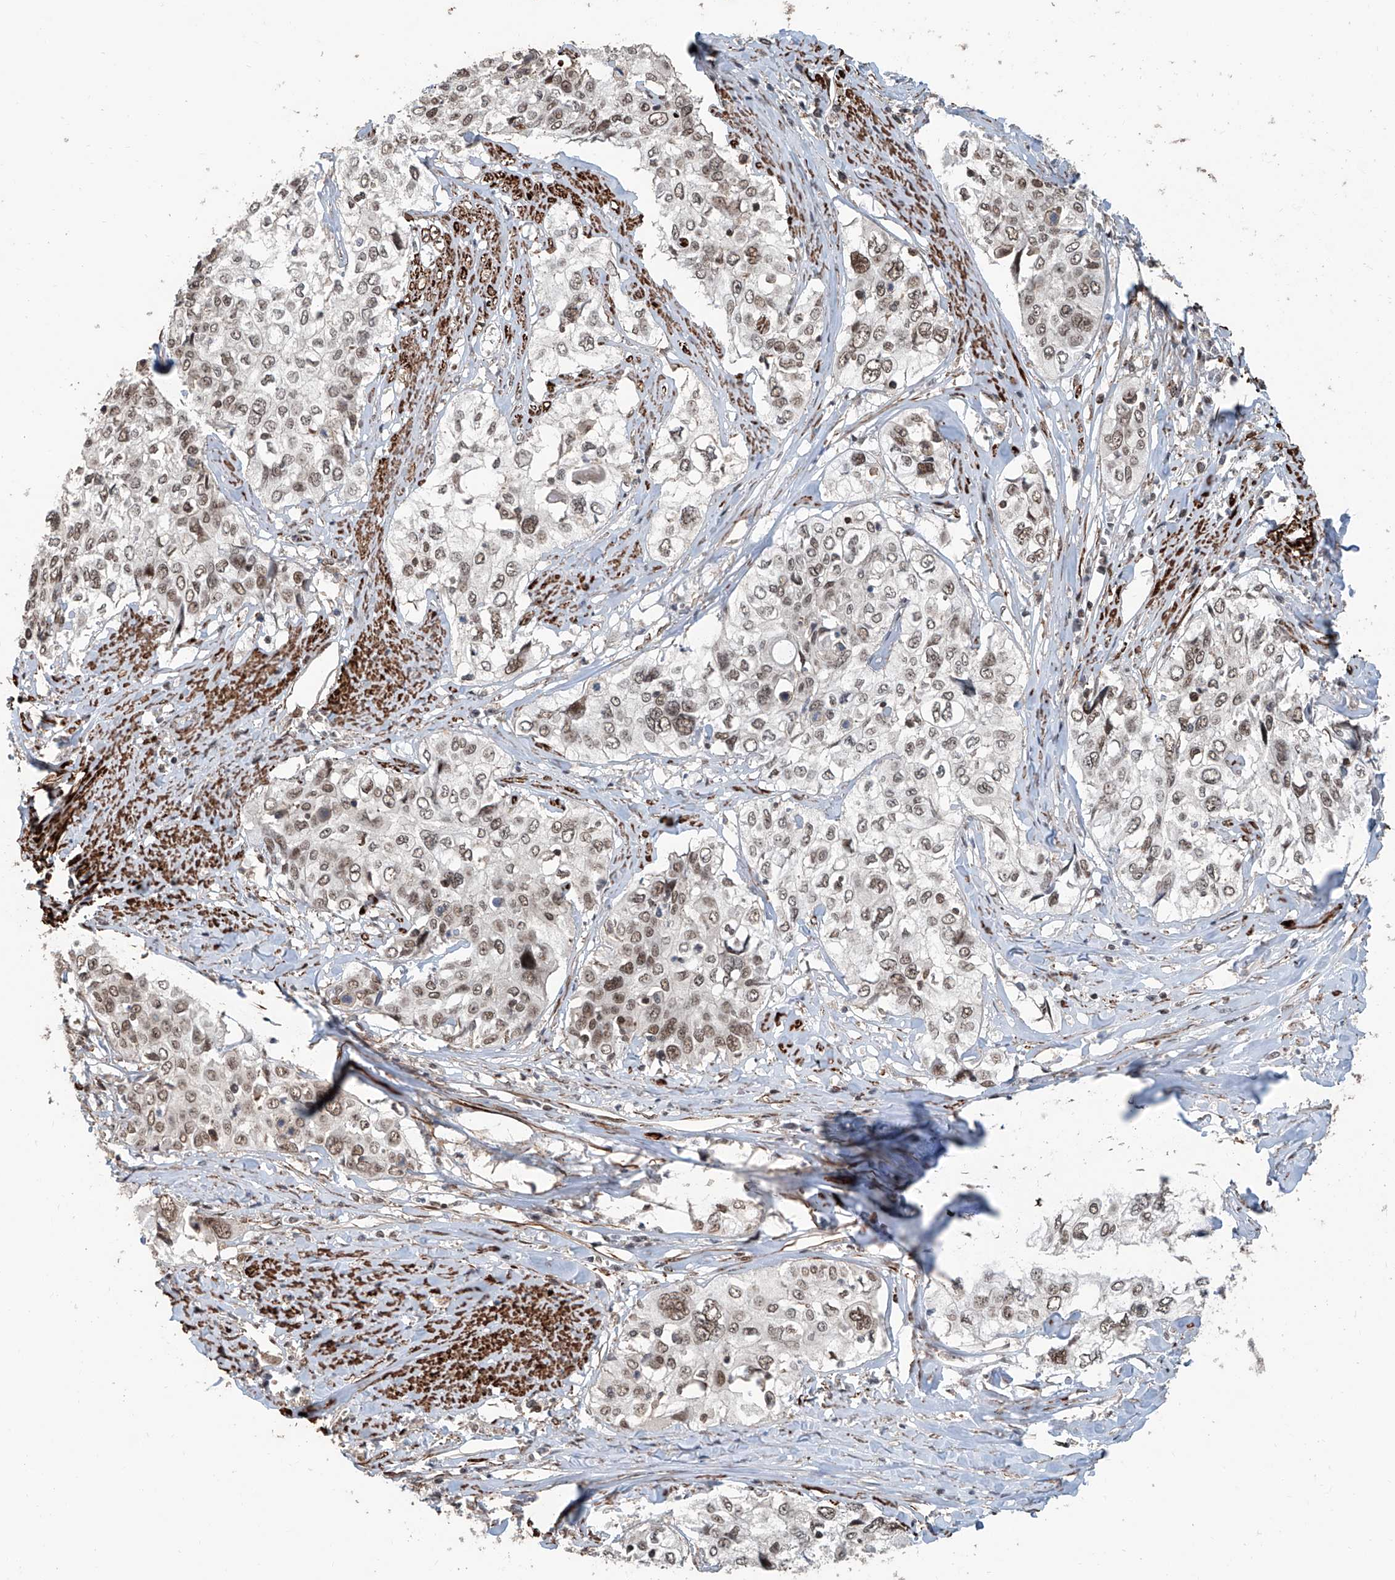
{"staining": {"intensity": "weak", "quantity": ">75%", "location": "nuclear"}, "tissue": "cervical cancer", "cell_type": "Tumor cells", "image_type": "cancer", "snomed": [{"axis": "morphology", "description": "Squamous cell carcinoma, NOS"}, {"axis": "topography", "description": "Cervix"}], "caption": "An image of squamous cell carcinoma (cervical) stained for a protein reveals weak nuclear brown staining in tumor cells.", "gene": "SDE2", "patient": {"sex": "female", "age": 31}}